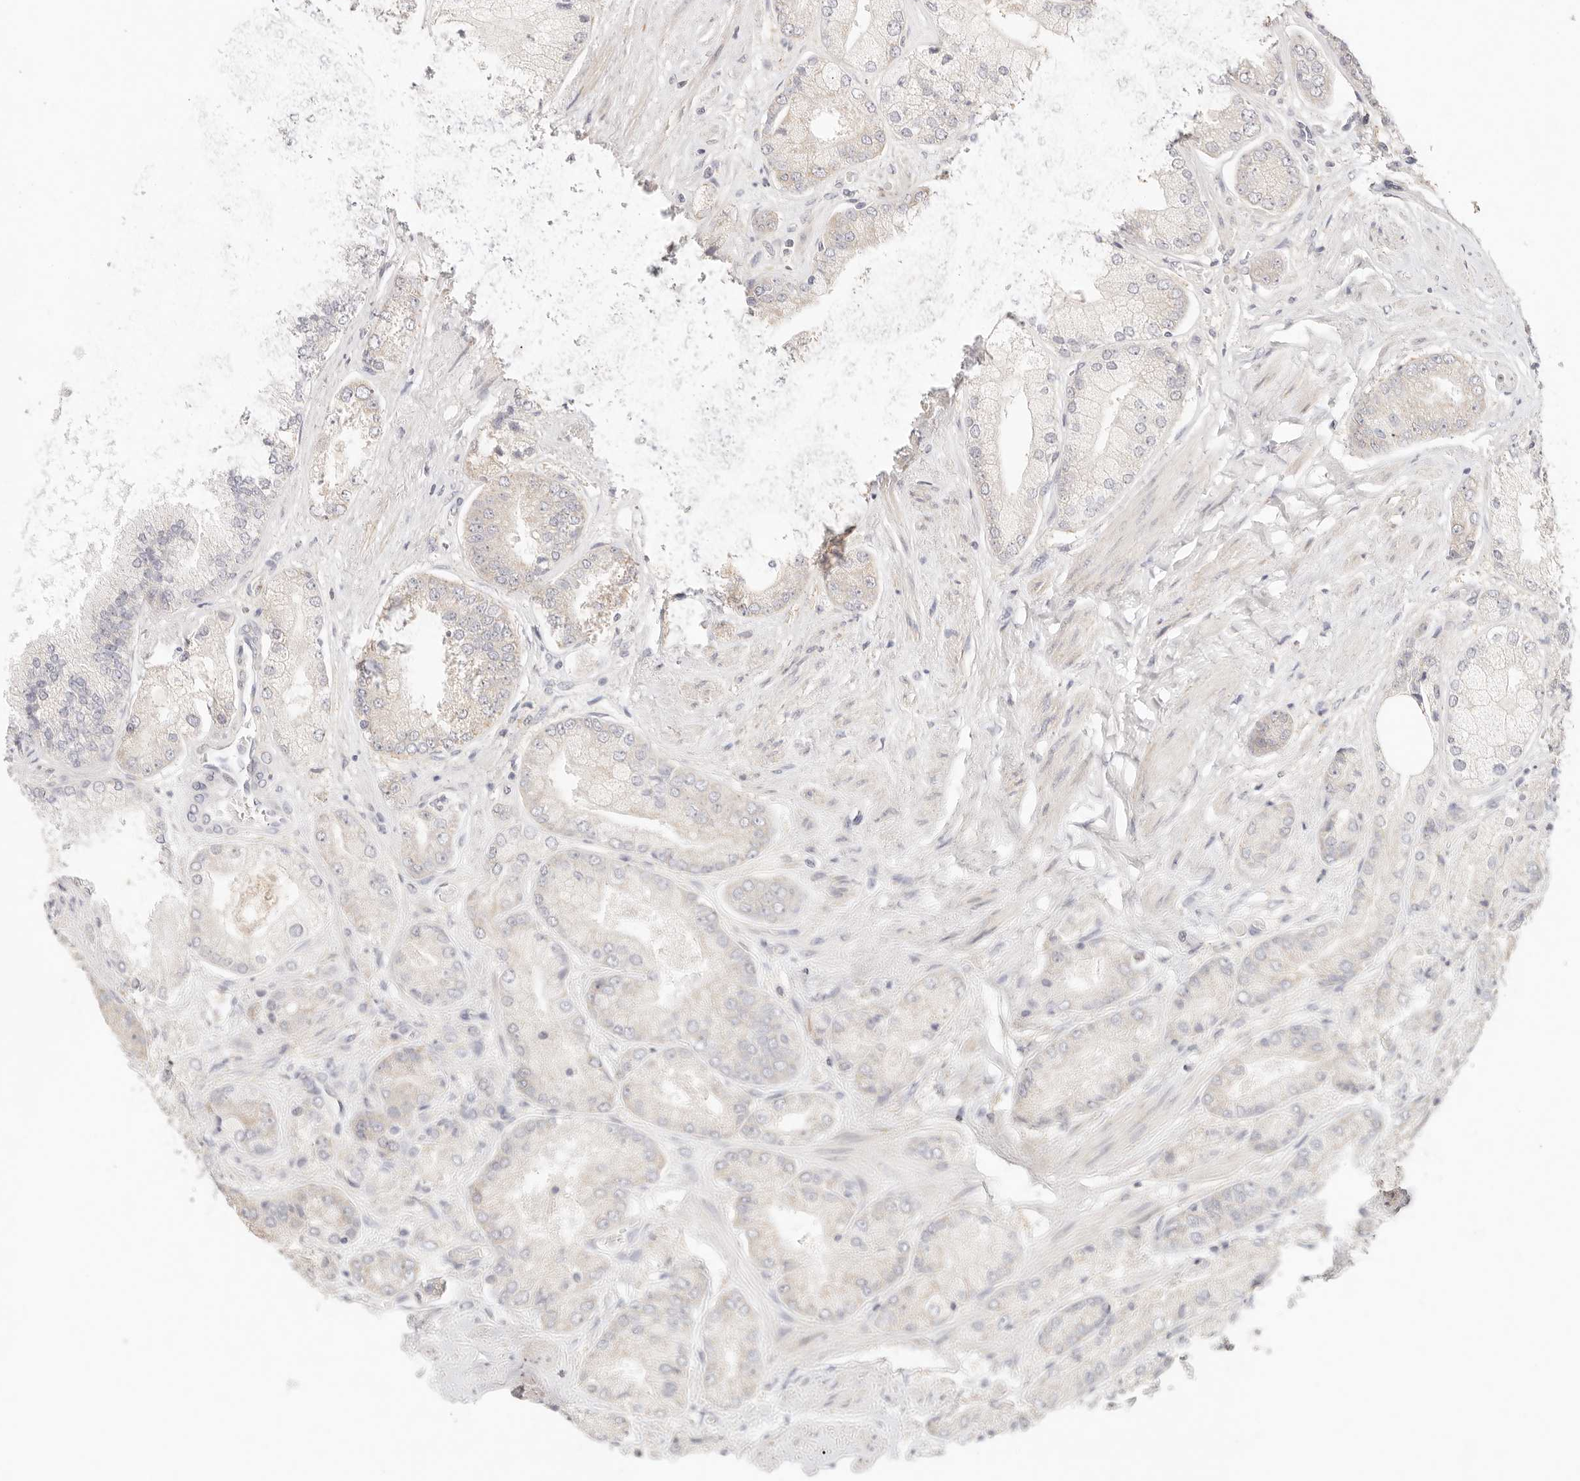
{"staining": {"intensity": "negative", "quantity": "none", "location": "none"}, "tissue": "prostate cancer", "cell_type": "Tumor cells", "image_type": "cancer", "snomed": [{"axis": "morphology", "description": "Adenocarcinoma, High grade"}, {"axis": "topography", "description": "Prostate"}], "caption": "A histopathology image of prostate cancer stained for a protein shows no brown staining in tumor cells.", "gene": "GPR156", "patient": {"sex": "male", "age": 58}}